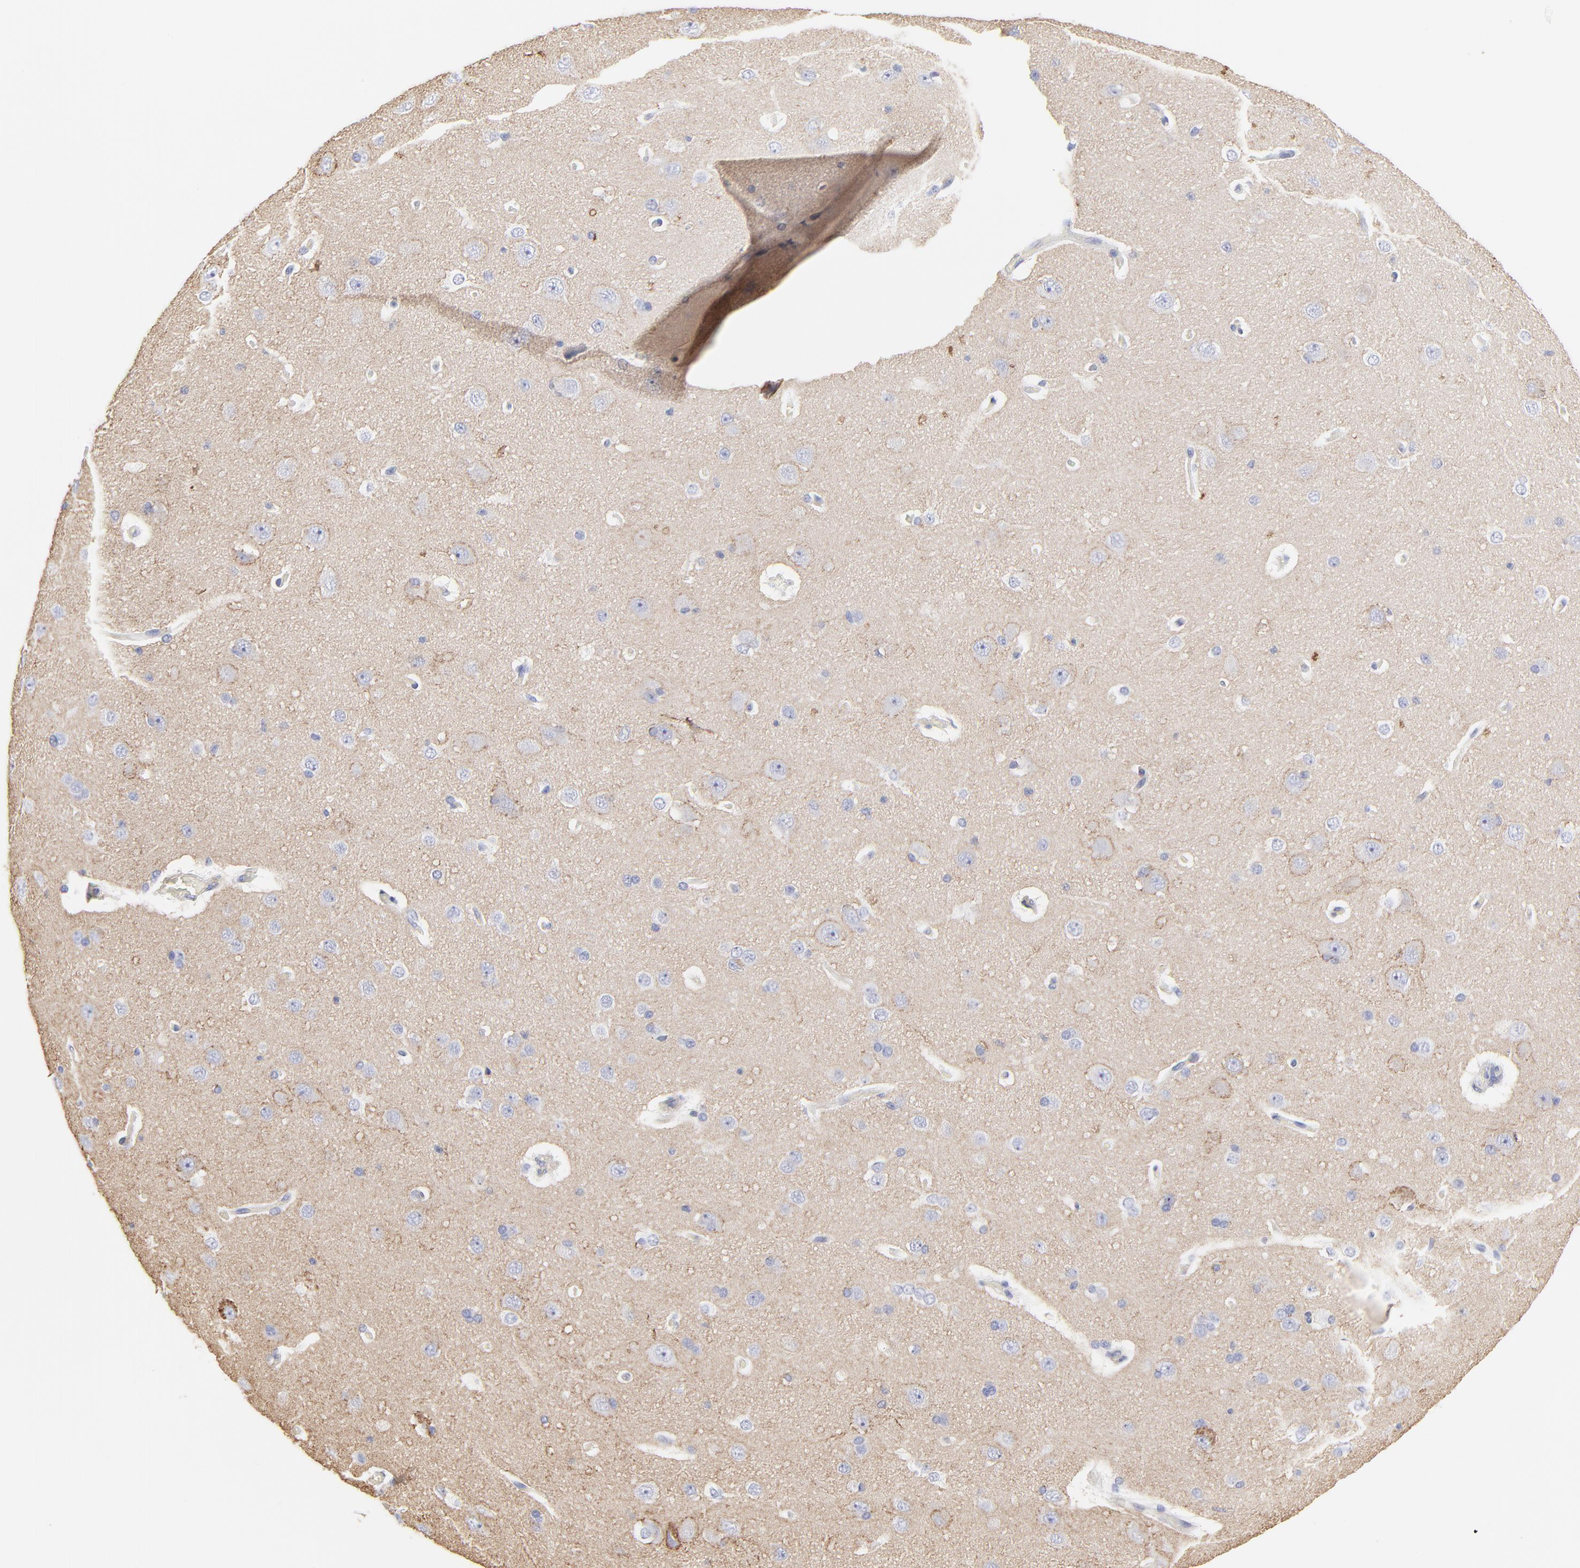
{"staining": {"intensity": "negative", "quantity": "none", "location": "none"}, "tissue": "cerebral cortex", "cell_type": "Endothelial cells", "image_type": "normal", "snomed": [{"axis": "morphology", "description": "Normal tissue, NOS"}, {"axis": "topography", "description": "Cerebral cortex"}], "caption": "High magnification brightfield microscopy of benign cerebral cortex stained with DAB (brown) and counterstained with hematoxylin (blue): endothelial cells show no significant staining. The staining was performed using DAB to visualize the protein expression in brown, while the nuclei were stained in blue with hematoxylin (Magnification: 20x).", "gene": "ANXA6", "patient": {"sex": "female", "age": 45}}